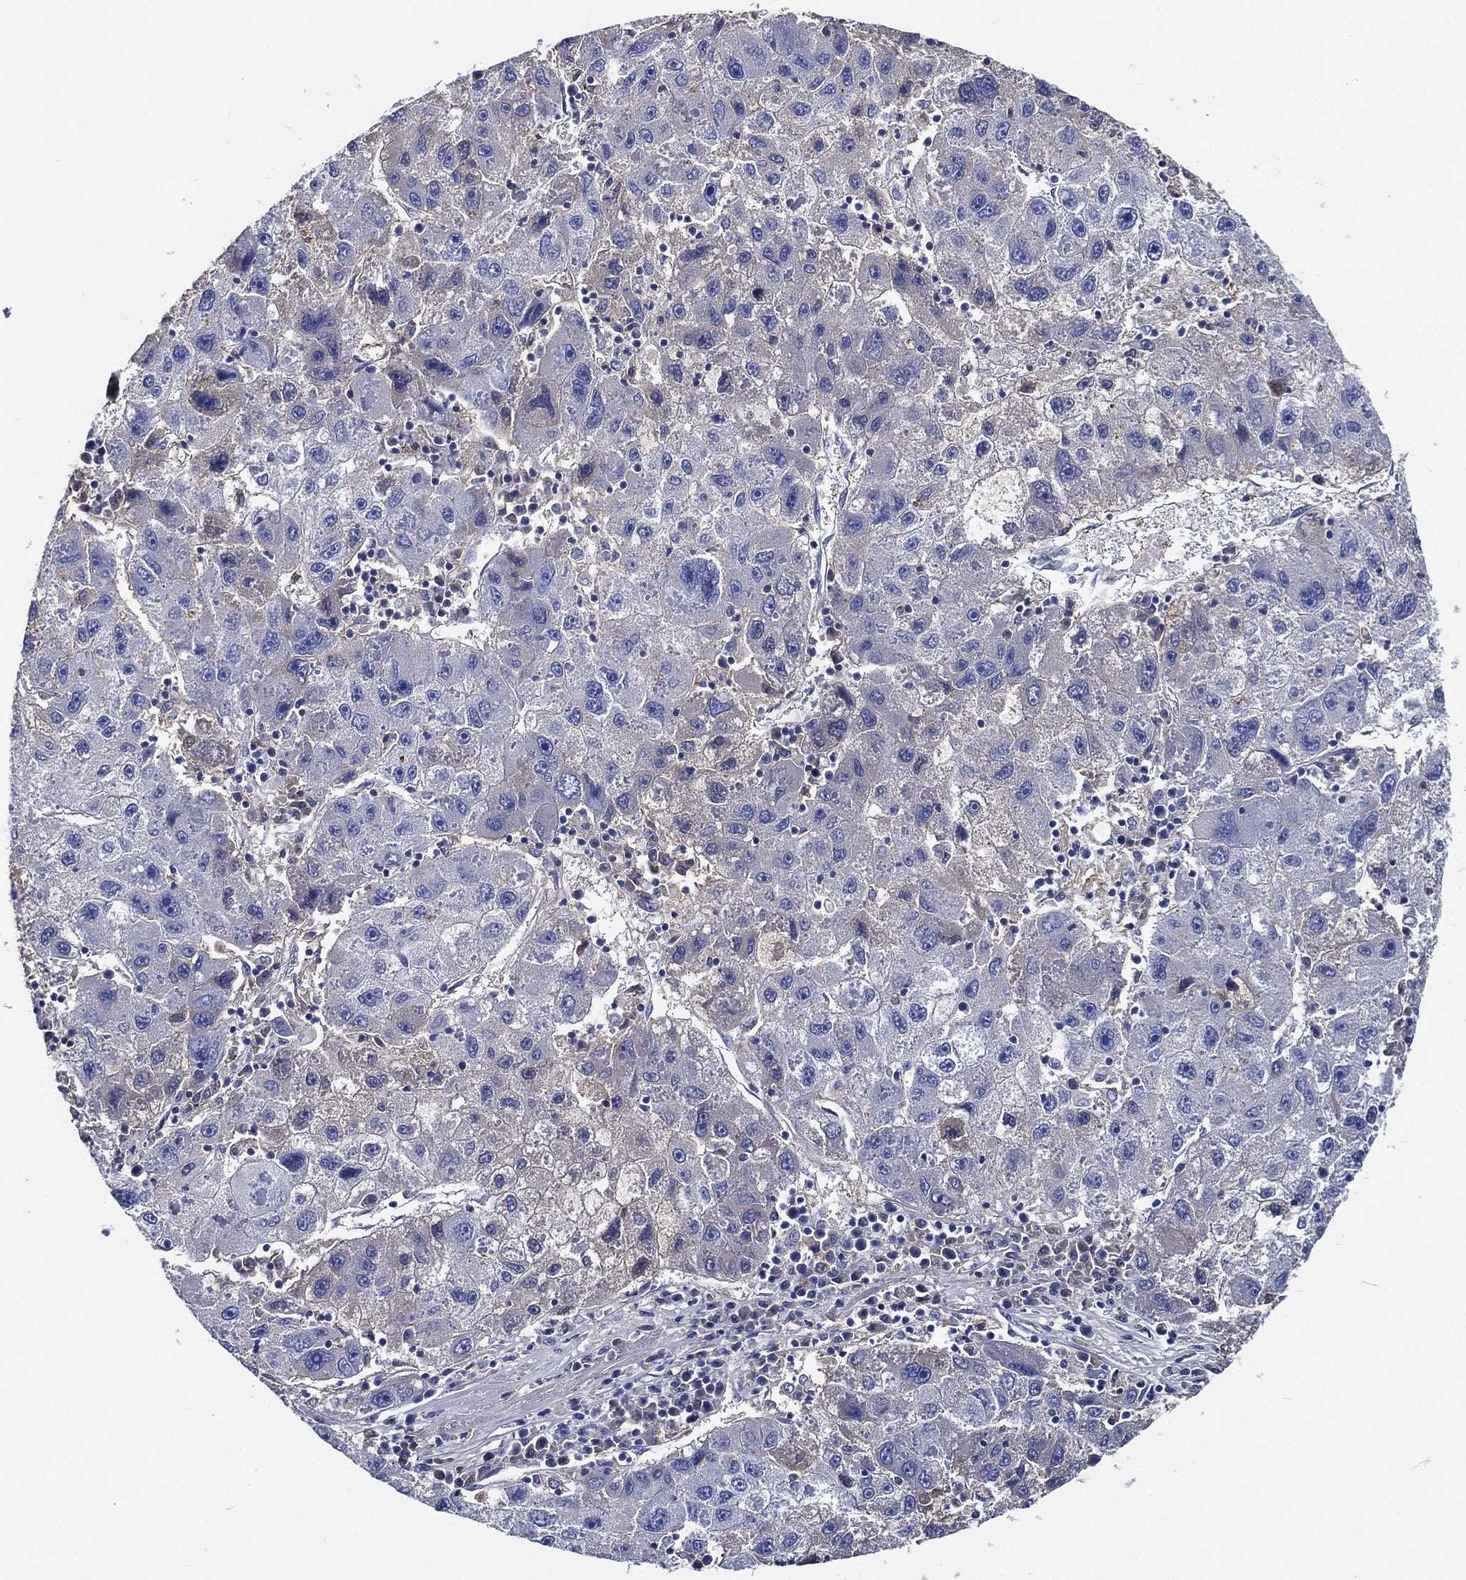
{"staining": {"intensity": "negative", "quantity": "none", "location": "none"}, "tissue": "liver cancer", "cell_type": "Tumor cells", "image_type": "cancer", "snomed": [{"axis": "morphology", "description": "Carcinoma, Hepatocellular, NOS"}, {"axis": "topography", "description": "Liver"}], "caption": "Immunohistochemistry of liver cancer exhibits no expression in tumor cells.", "gene": "TMPRSS11D", "patient": {"sex": "male", "age": 75}}